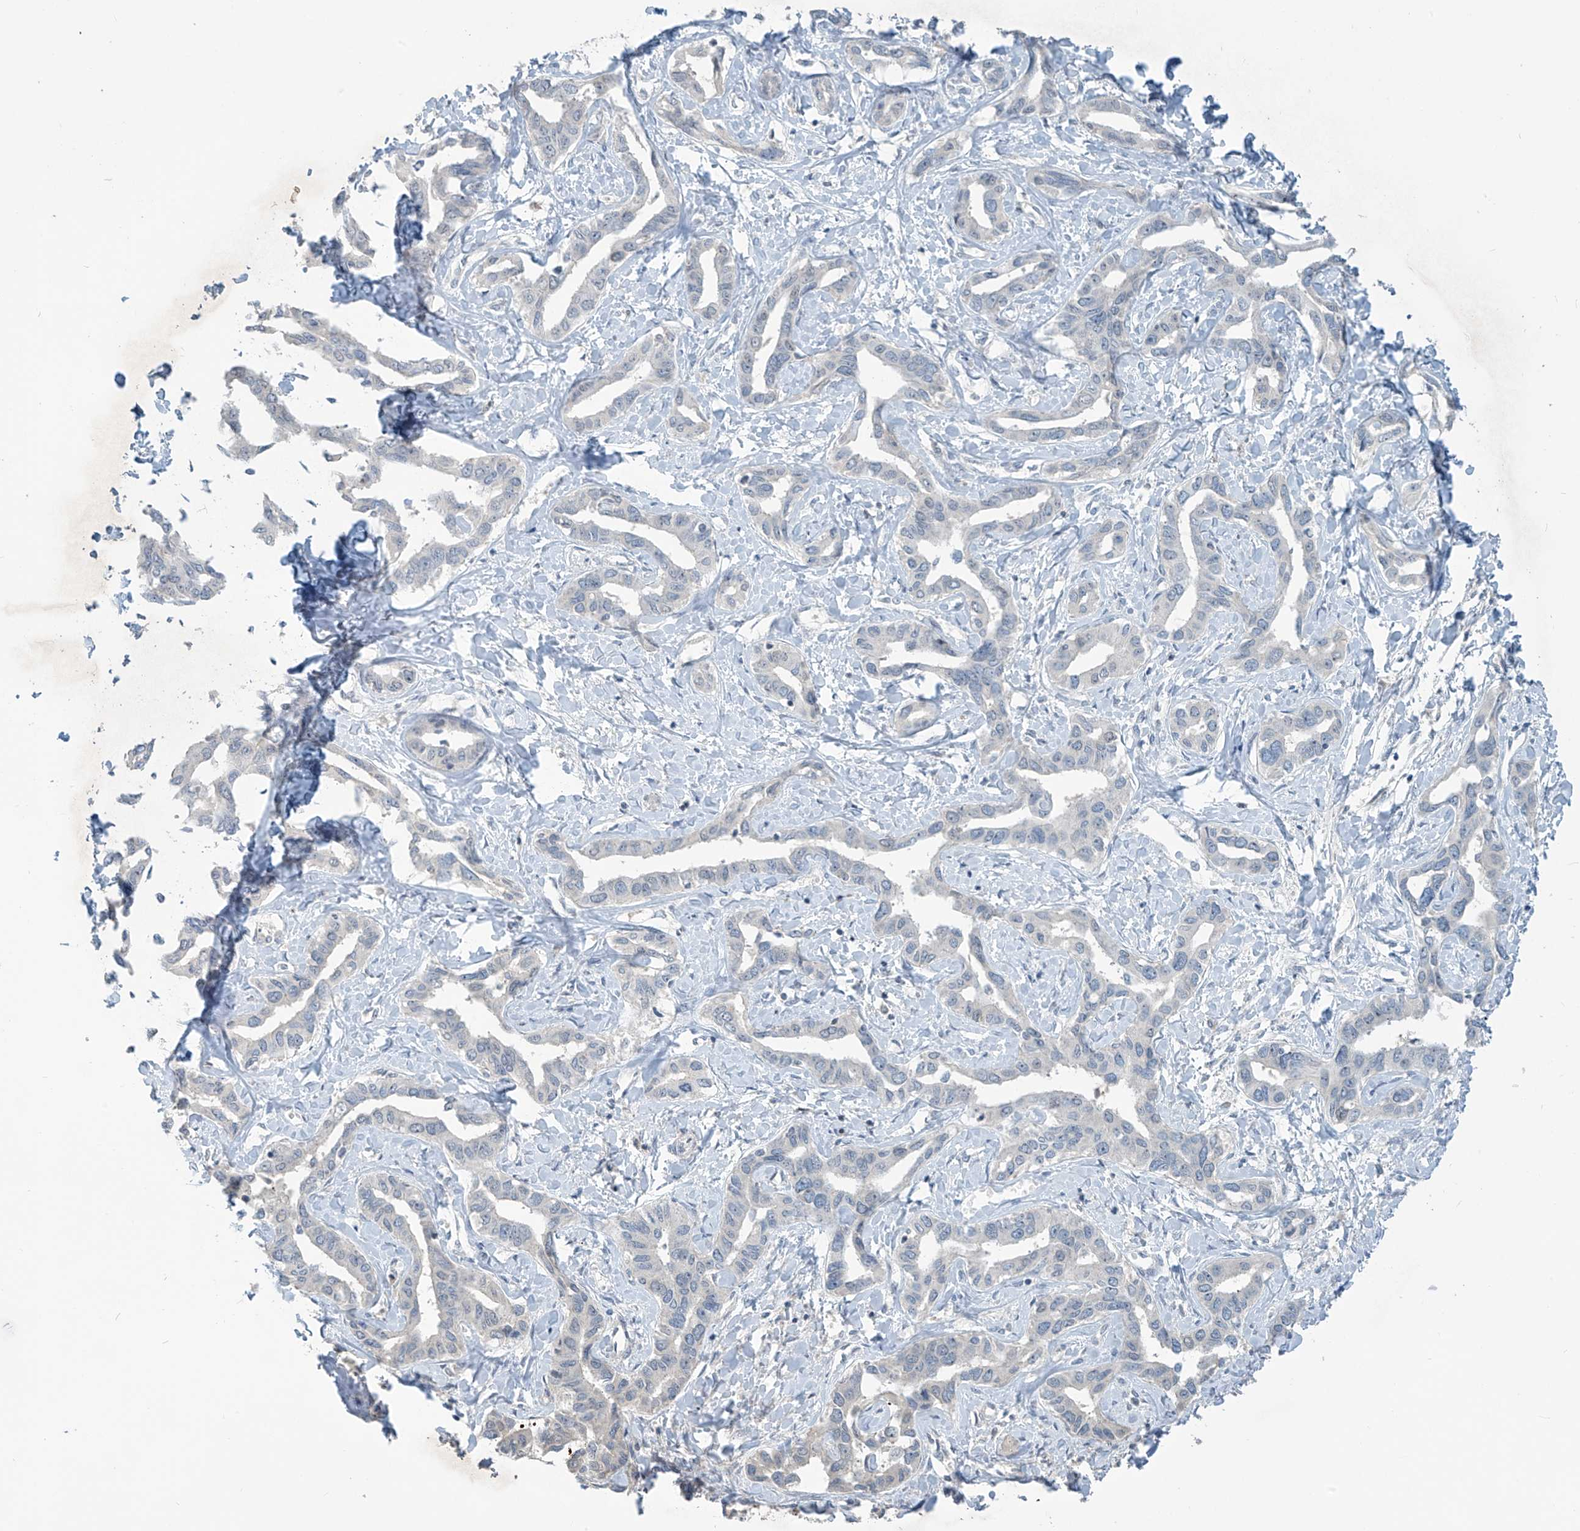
{"staining": {"intensity": "negative", "quantity": "none", "location": "none"}, "tissue": "liver cancer", "cell_type": "Tumor cells", "image_type": "cancer", "snomed": [{"axis": "morphology", "description": "Cholangiocarcinoma"}, {"axis": "topography", "description": "Liver"}], "caption": "Immunohistochemistry (IHC) of human liver cancer (cholangiocarcinoma) exhibits no positivity in tumor cells. (DAB (3,3'-diaminobenzidine) immunohistochemistry (IHC) with hematoxylin counter stain).", "gene": "METAP1D", "patient": {"sex": "male", "age": 59}}